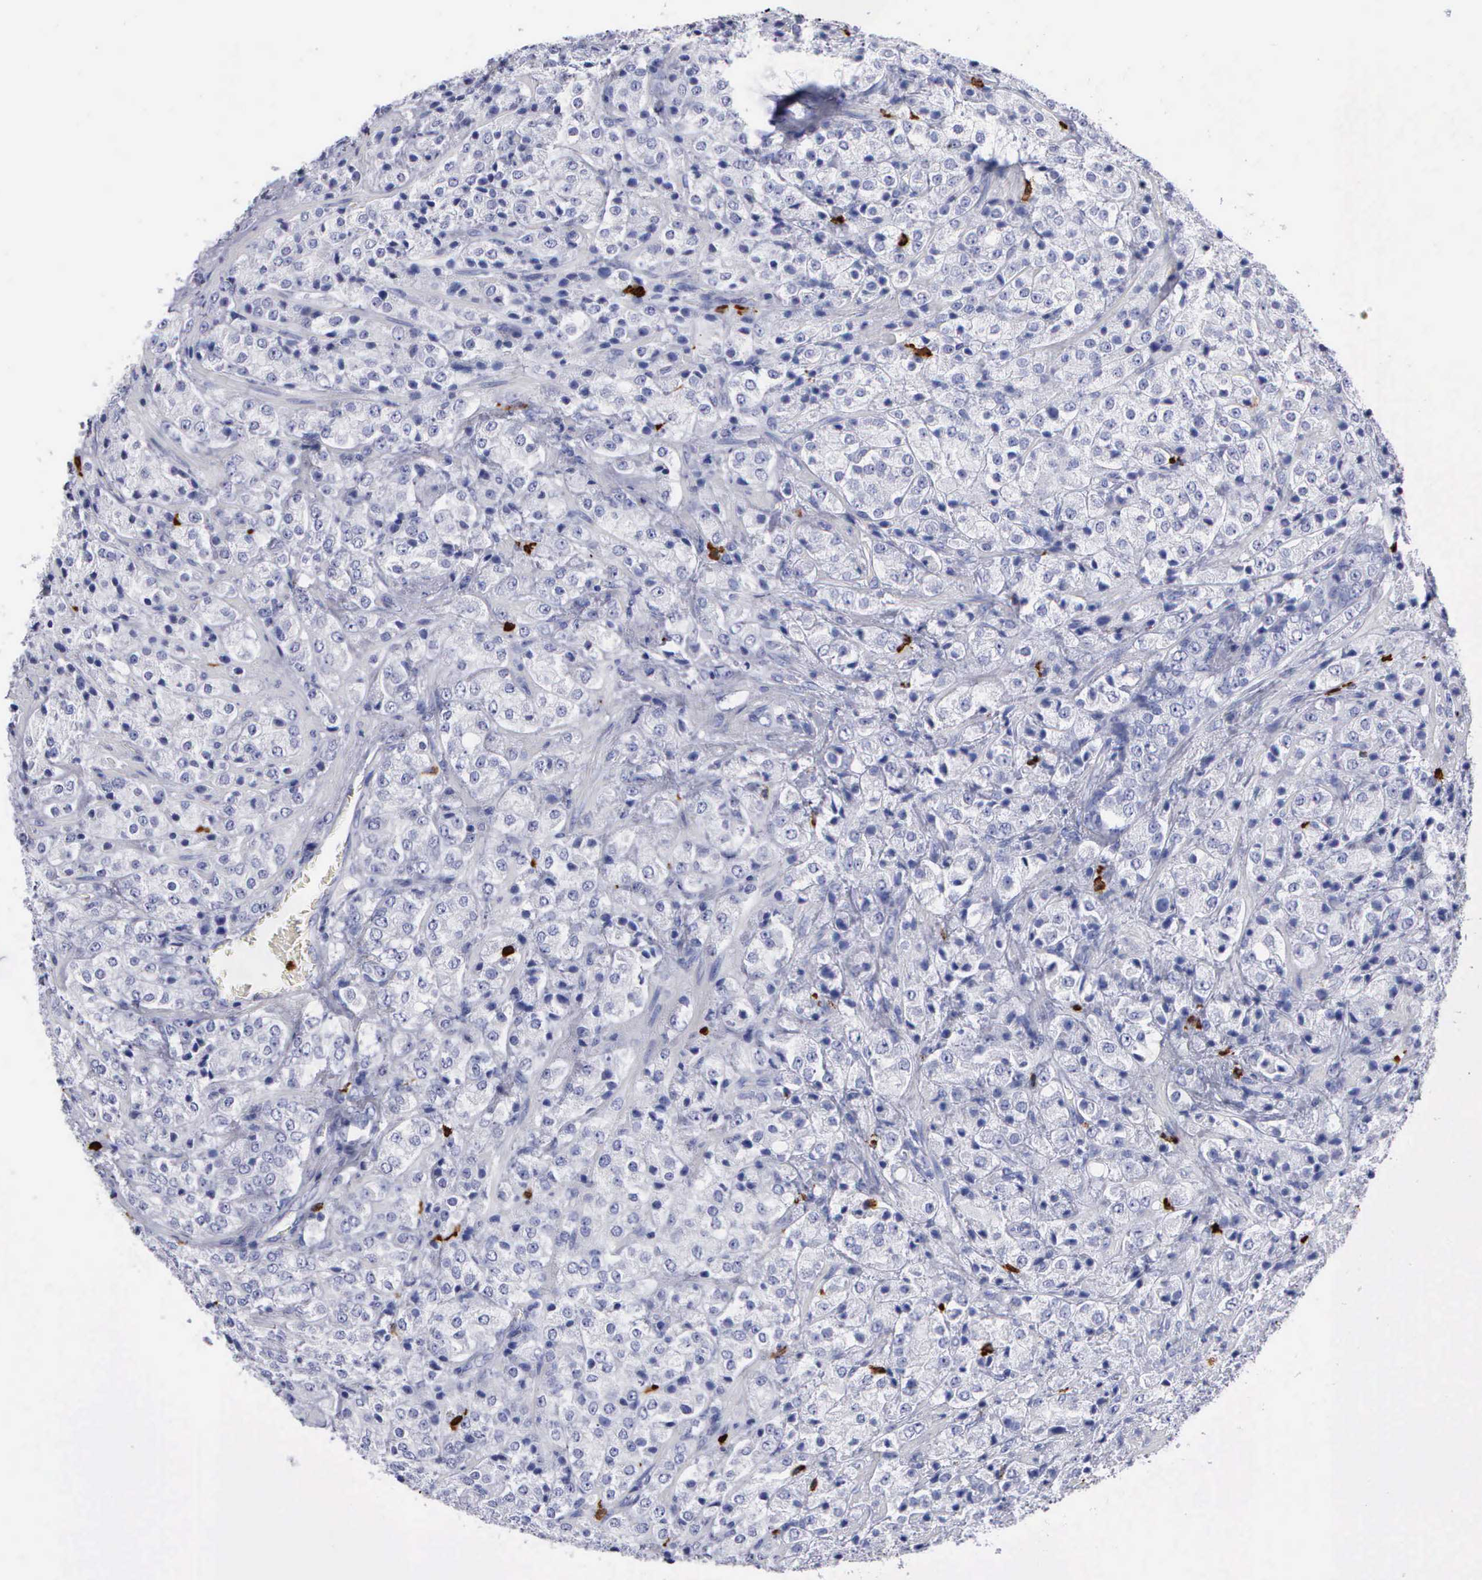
{"staining": {"intensity": "negative", "quantity": "none", "location": "none"}, "tissue": "prostate cancer", "cell_type": "Tumor cells", "image_type": "cancer", "snomed": [{"axis": "morphology", "description": "Adenocarcinoma, Medium grade"}, {"axis": "topography", "description": "Prostate"}], "caption": "IHC photomicrograph of neoplastic tissue: human prostate cancer (medium-grade adenocarcinoma) stained with DAB (3,3'-diaminobenzidine) shows no significant protein positivity in tumor cells.", "gene": "CTSG", "patient": {"sex": "male", "age": 70}}